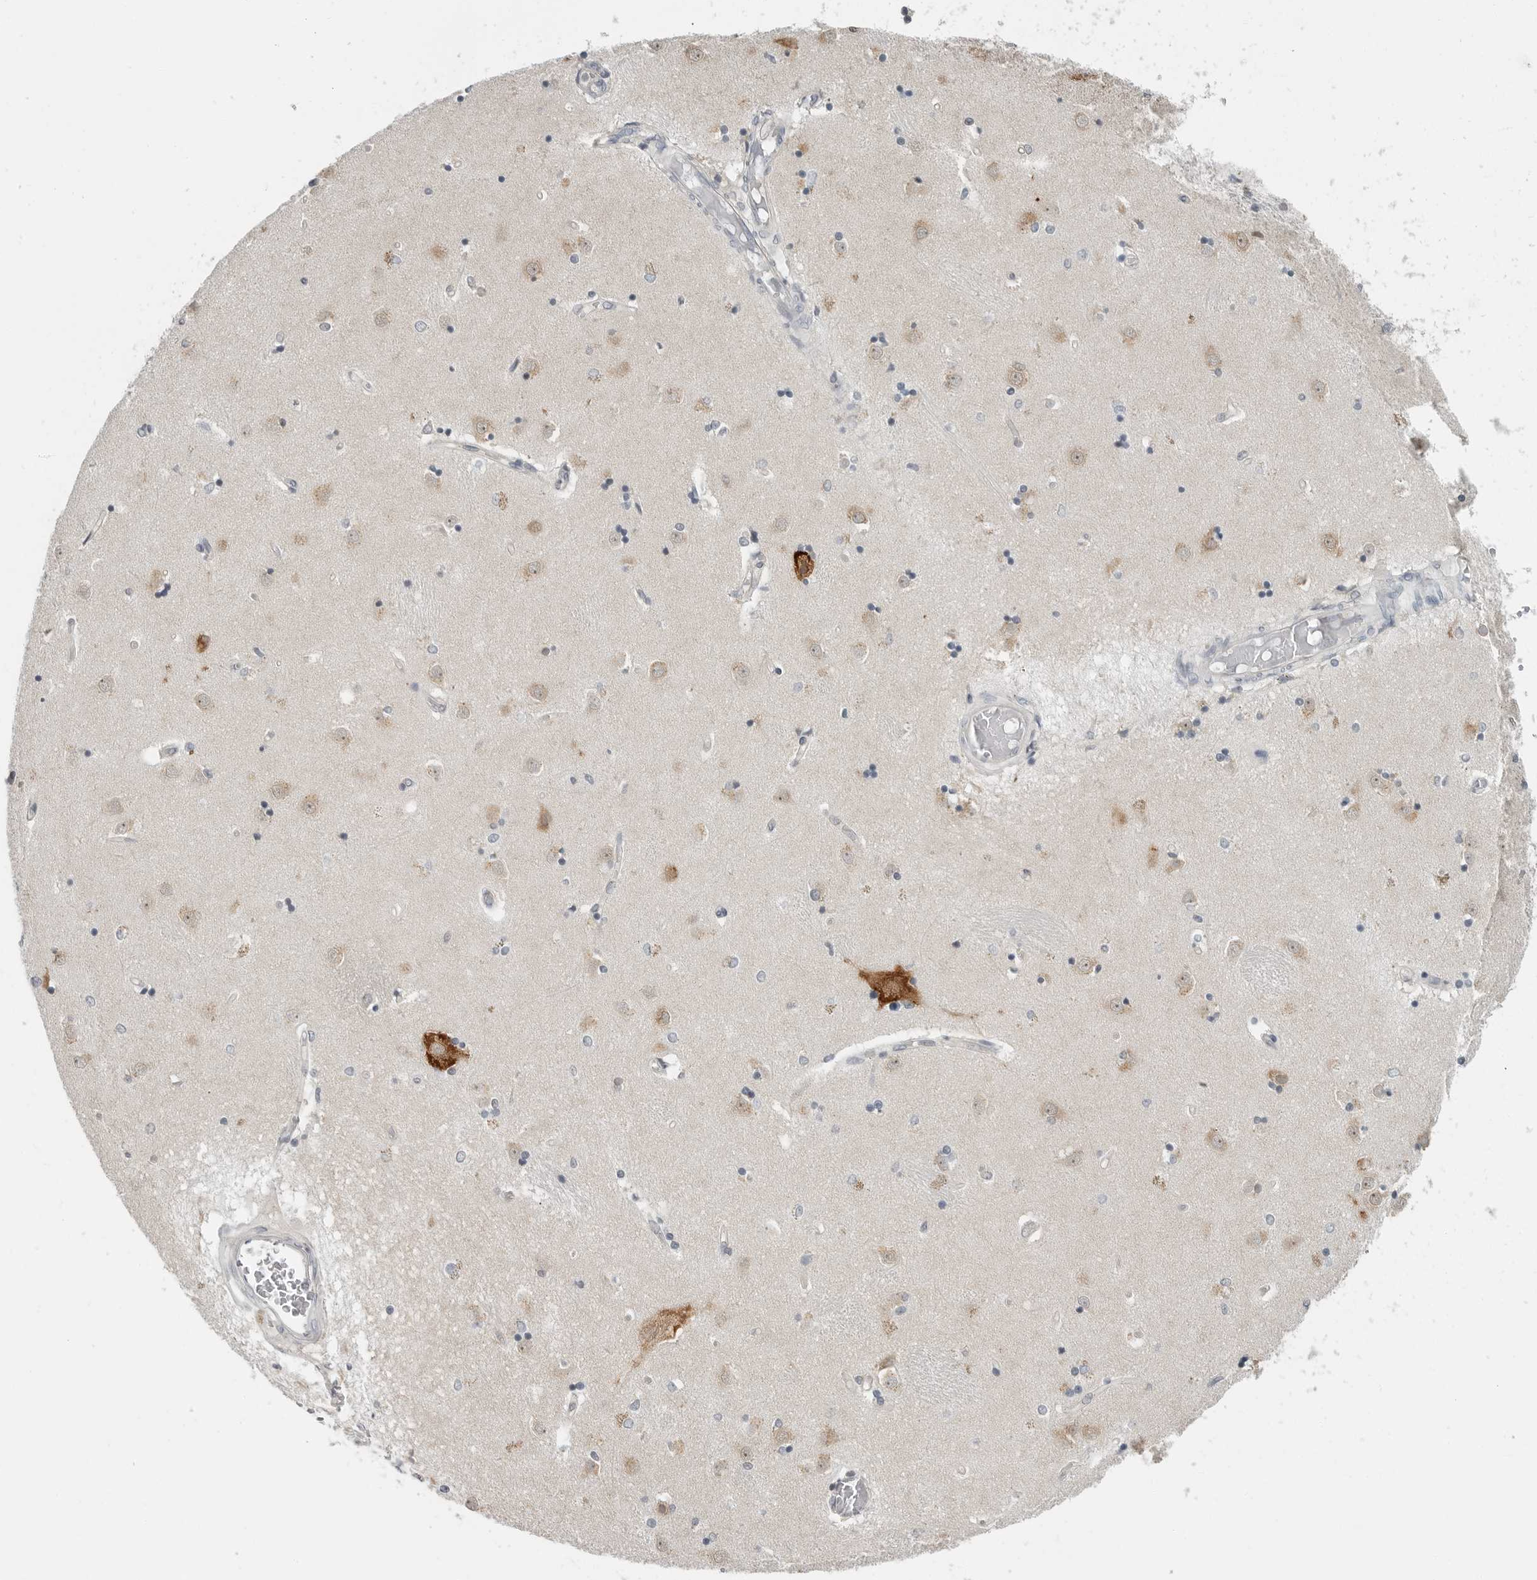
{"staining": {"intensity": "negative", "quantity": "none", "location": "none"}, "tissue": "caudate", "cell_type": "Glial cells", "image_type": "normal", "snomed": [{"axis": "morphology", "description": "Normal tissue, NOS"}, {"axis": "topography", "description": "Lateral ventricle wall"}], "caption": "DAB (3,3'-diaminobenzidine) immunohistochemical staining of normal human caudate demonstrates no significant expression in glial cells. The staining was performed using DAB to visualize the protein expression in brown, while the nuclei were stained in blue with hematoxylin (Magnification: 20x).", "gene": "IL12RB2", "patient": {"sex": "male", "age": 45}}